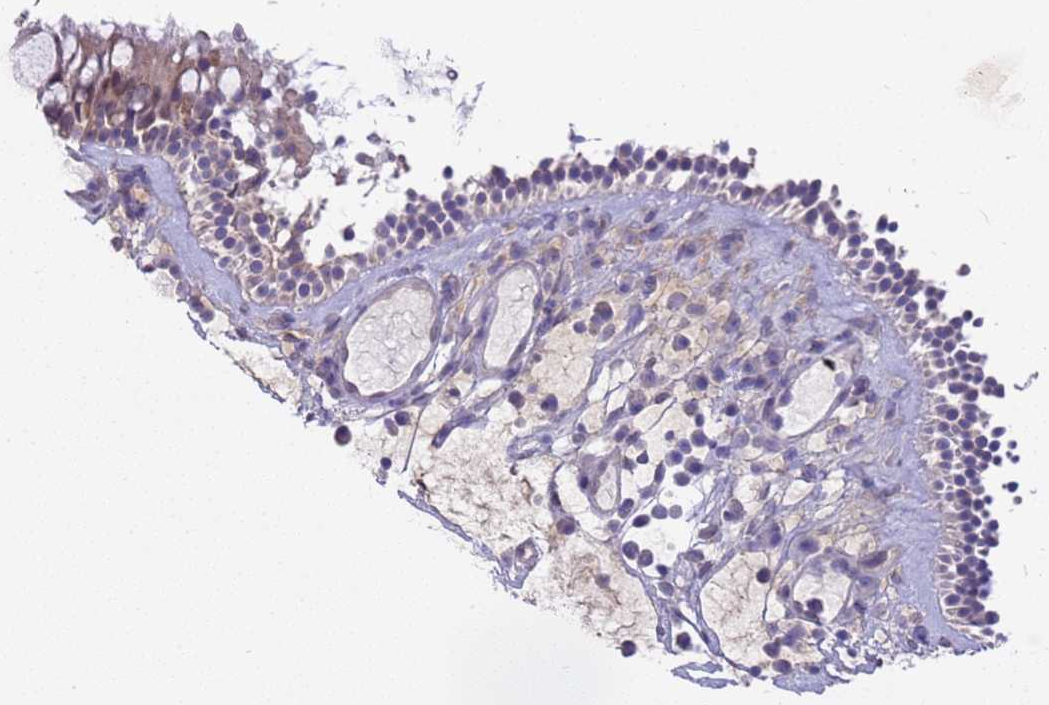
{"staining": {"intensity": "negative", "quantity": "none", "location": "none"}, "tissue": "nasopharynx", "cell_type": "Respiratory epithelial cells", "image_type": "normal", "snomed": [{"axis": "morphology", "description": "Normal tissue, NOS"}, {"axis": "morphology", "description": "Inflammation, NOS"}, {"axis": "morphology", "description": "Malignant melanoma, Metastatic site"}, {"axis": "topography", "description": "Nasopharynx"}], "caption": "Nasopharynx was stained to show a protein in brown. There is no significant positivity in respiratory epithelial cells. (Stains: DAB (3,3'-diaminobenzidine) IHC with hematoxylin counter stain, Microscopy: brightfield microscopy at high magnification).", "gene": "TRMT10A", "patient": {"sex": "male", "age": 70}}